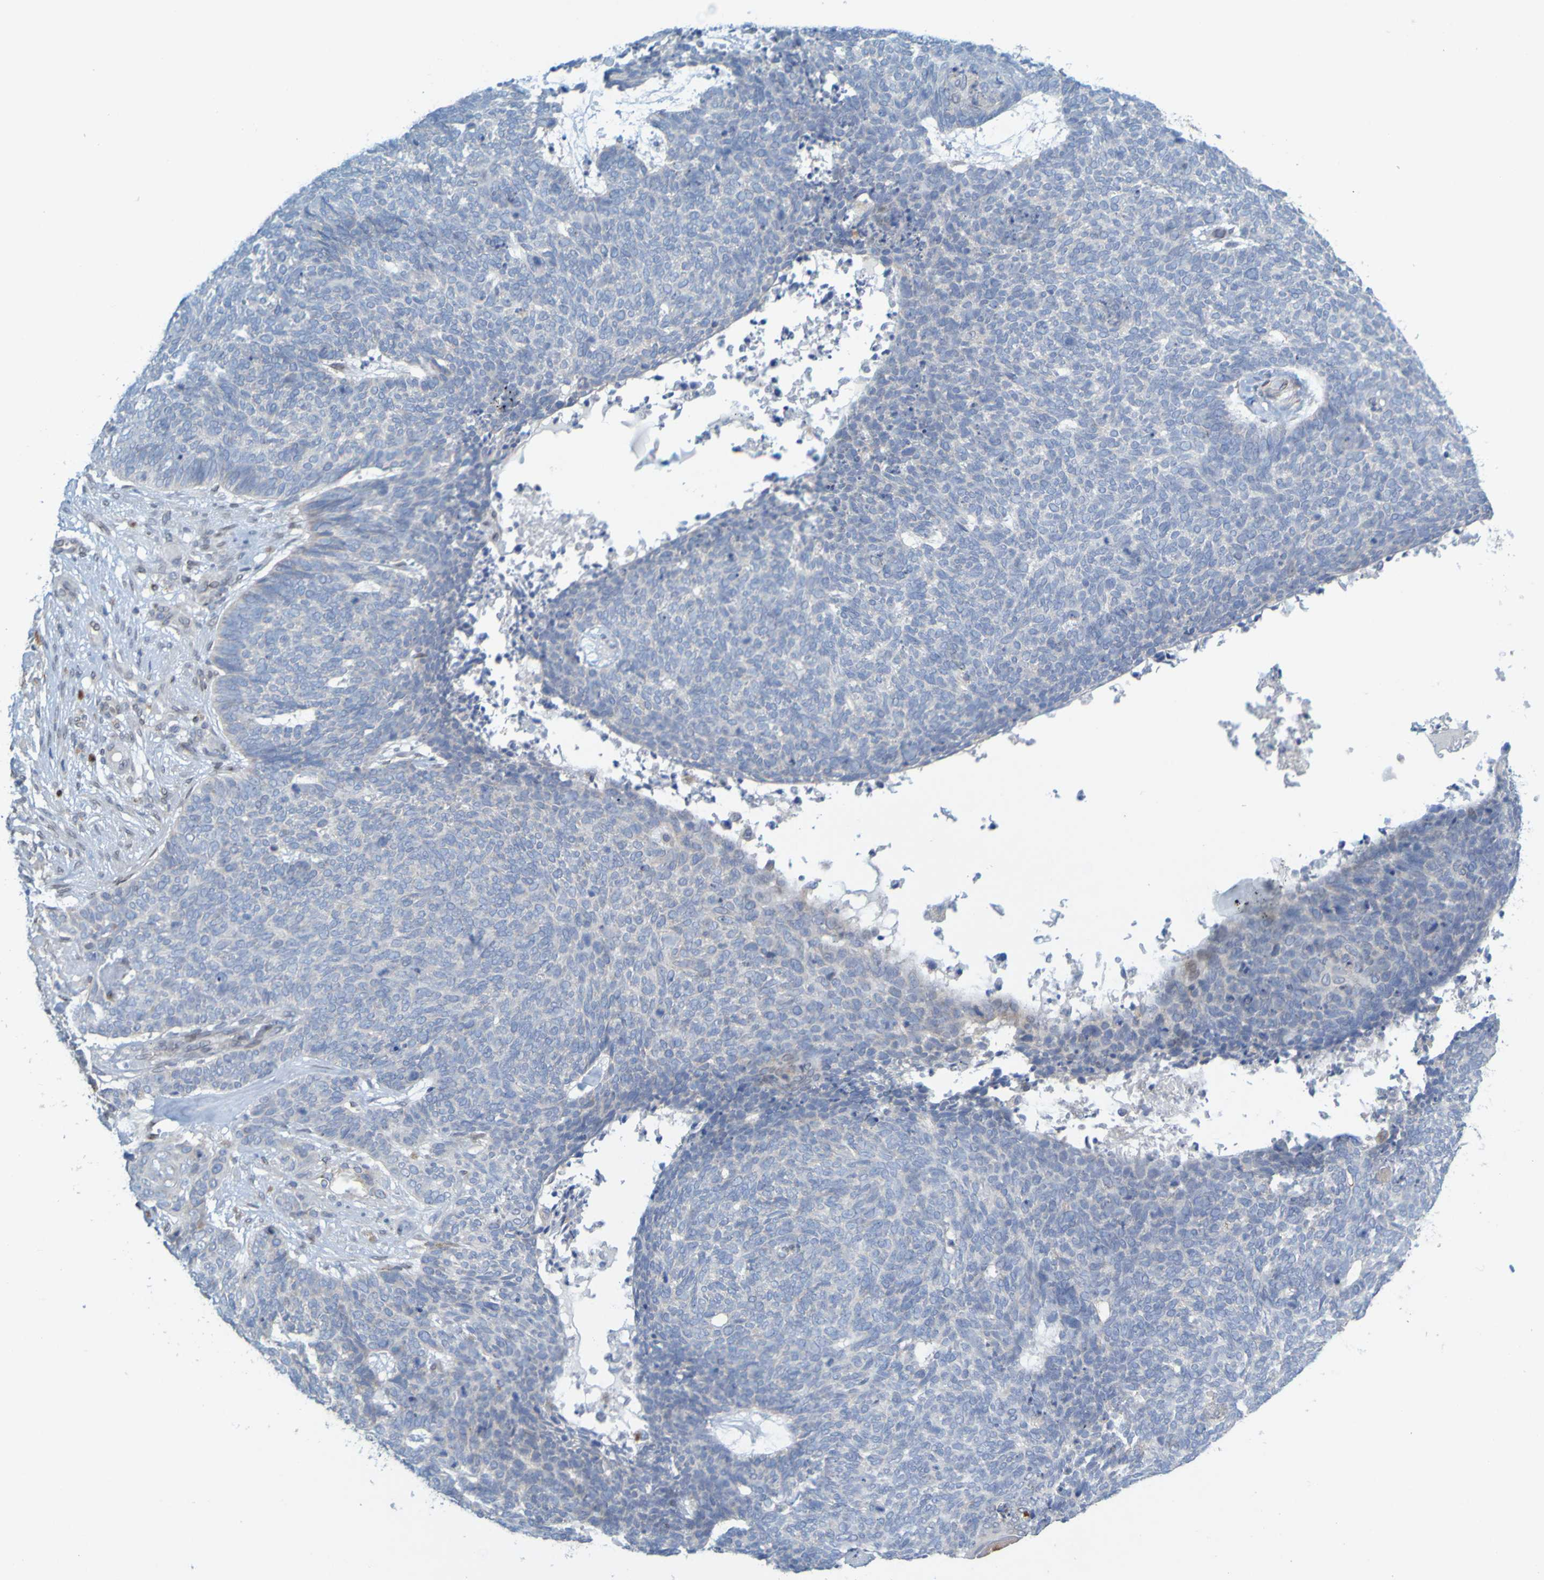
{"staining": {"intensity": "negative", "quantity": "none", "location": "none"}, "tissue": "skin cancer", "cell_type": "Tumor cells", "image_type": "cancer", "snomed": [{"axis": "morphology", "description": "Basal cell carcinoma"}, {"axis": "topography", "description": "Skin"}], "caption": "This histopathology image is of skin basal cell carcinoma stained with immunohistochemistry to label a protein in brown with the nuclei are counter-stained blue. There is no expression in tumor cells.", "gene": "MAG", "patient": {"sex": "female", "age": 84}}